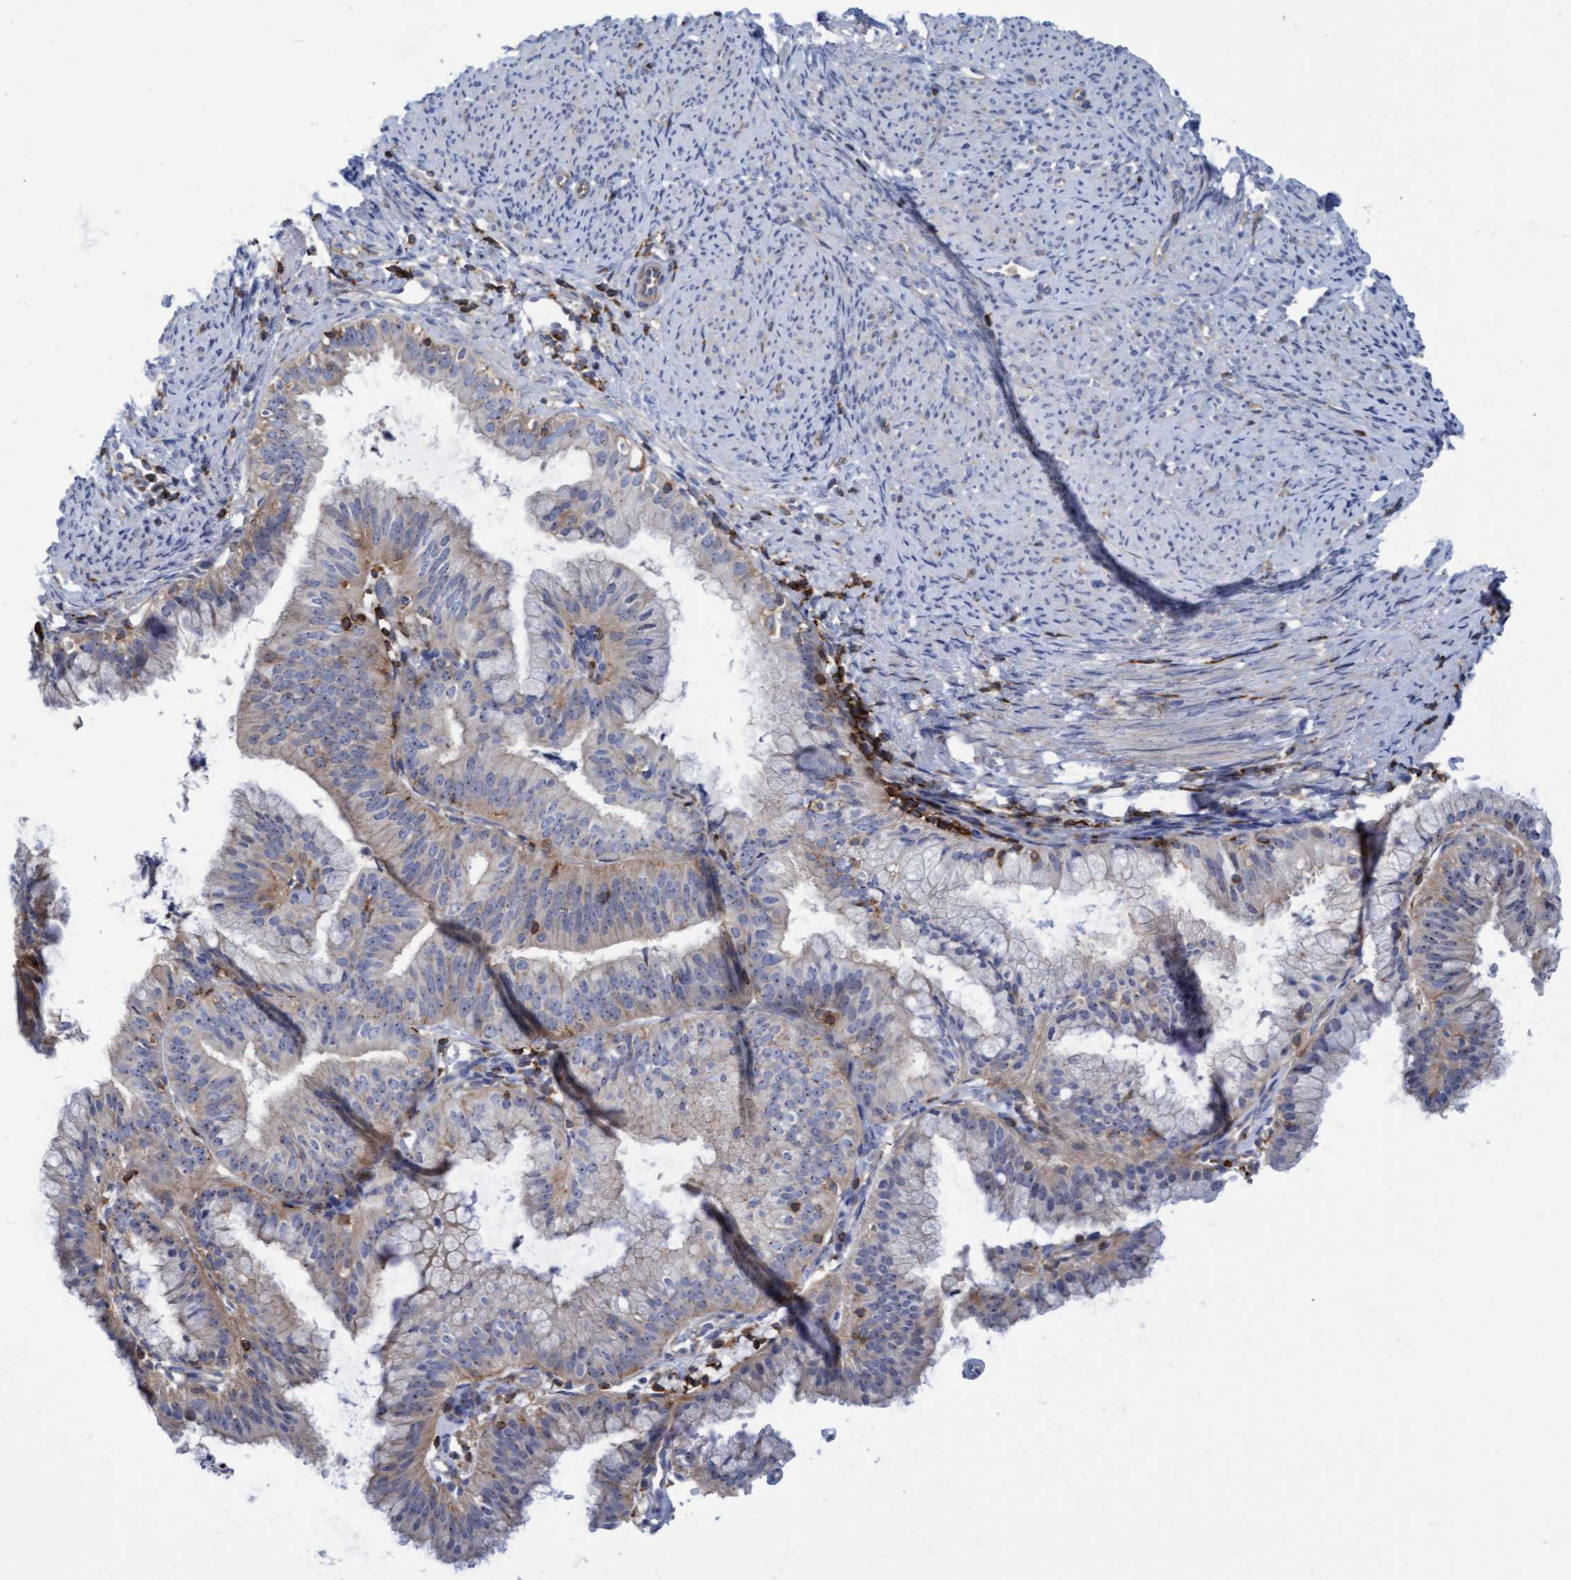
{"staining": {"intensity": "weak", "quantity": ">75%", "location": "cytoplasmic/membranous"}, "tissue": "endometrial cancer", "cell_type": "Tumor cells", "image_type": "cancer", "snomed": [{"axis": "morphology", "description": "Adenocarcinoma, NOS"}, {"axis": "topography", "description": "Endometrium"}], "caption": "Adenocarcinoma (endometrial) stained for a protein (brown) demonstrates weak cytoplasmic/membranous positive staining in approximately >75% of tumor cells.", "gene": "FNBP1", "patient": {"sex": "female", "age": 63}}